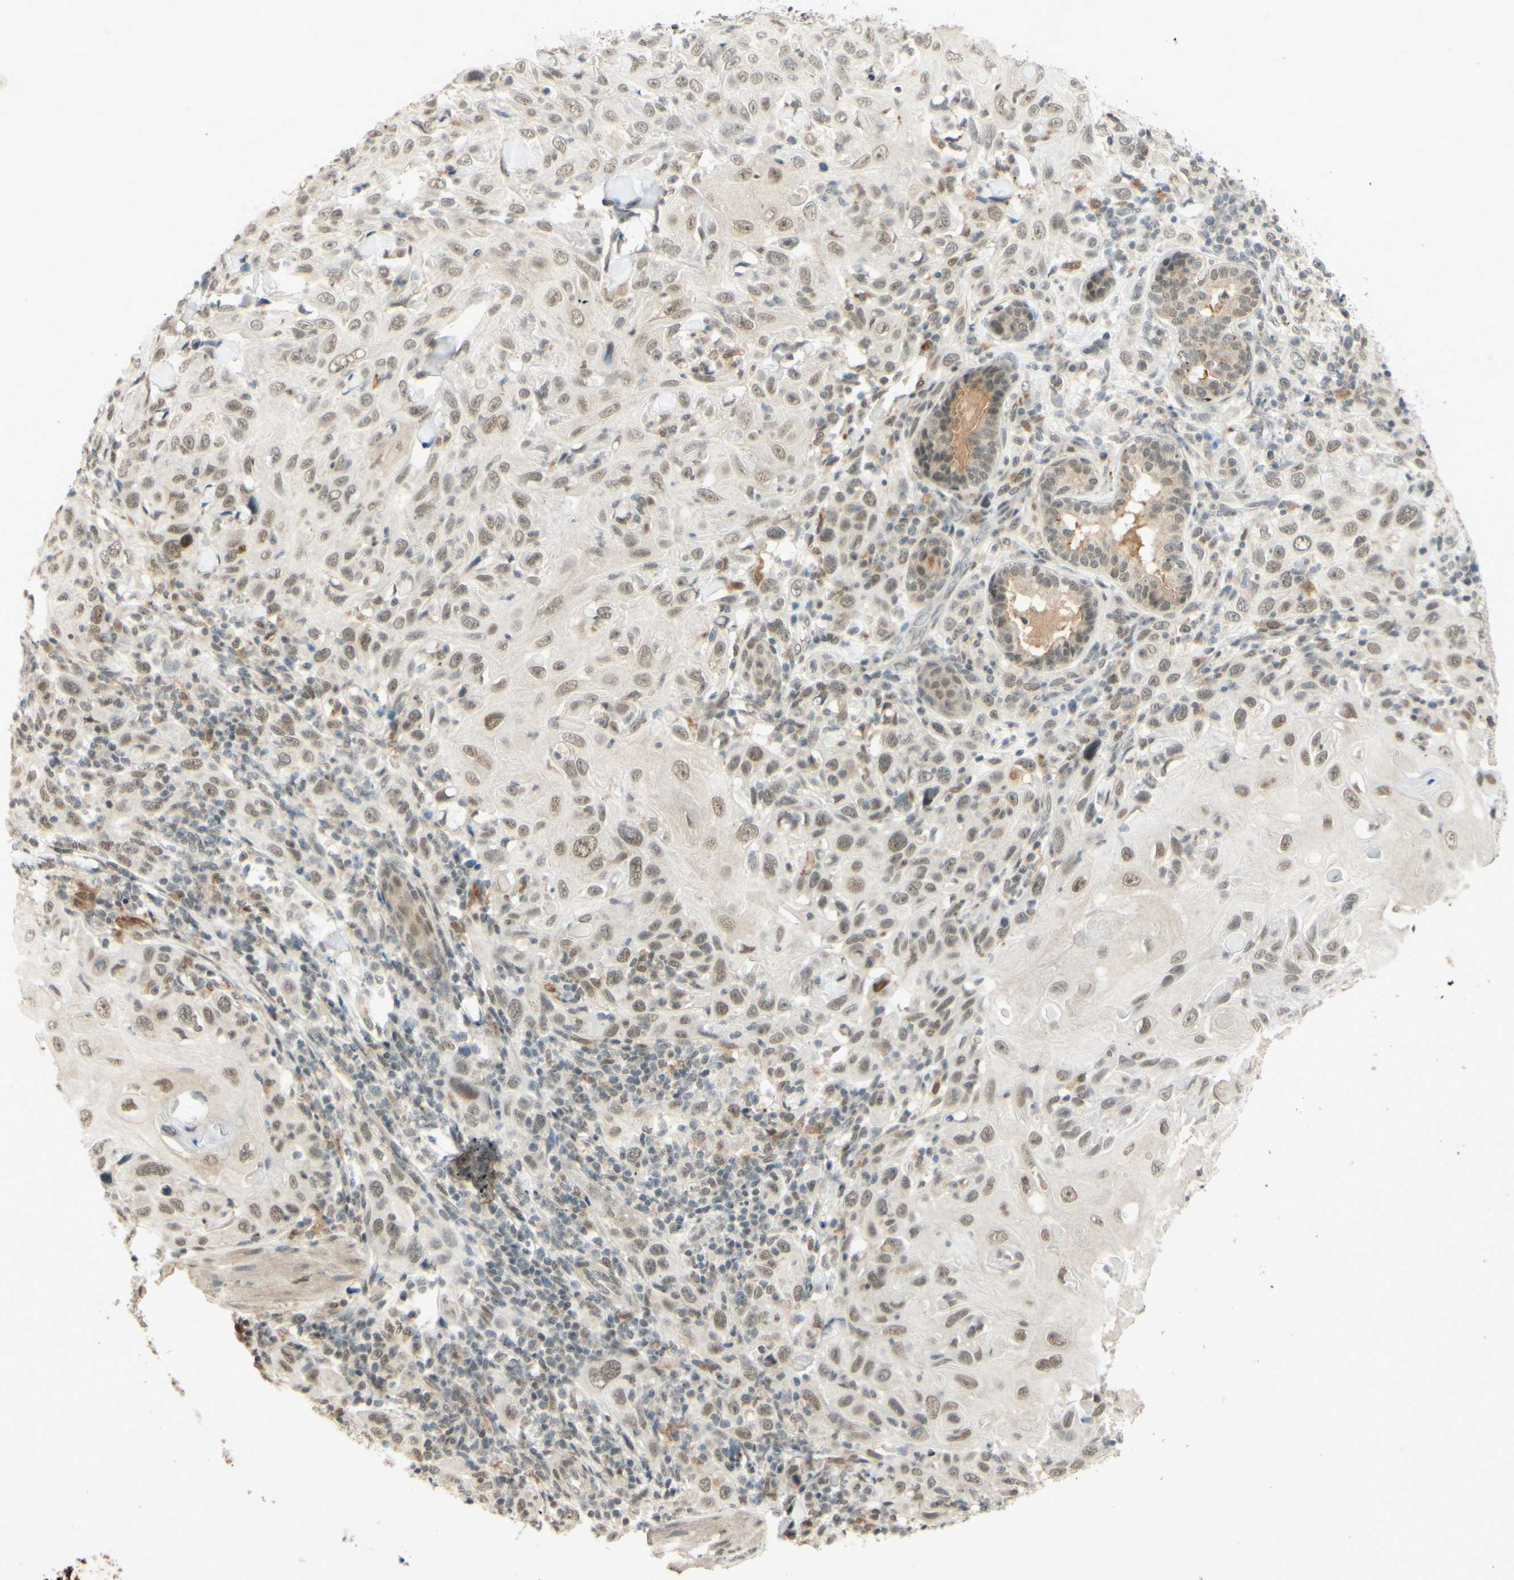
{"staining": {"intensity": "weak", "quantity": ">75%", "location": "nuclear"}, "tissue": "skin cancer", "cell_type": "Tumor cells", "image_type": "cancer", "snomed": [{"axis": "morphology", "description": "Squamous cell carcinoma, NOS"}, {"axis": "topography", "description": "Skin"}], "caption": "Skin cancer (squamous cell carcinoma) stained with DAB immunohistochemistry exhibits low levels of weak nuclear staining in approximately >75% of tumor cells.", "gene": "SMARCB1", "patient": {"sex": "female", "age": 88}}